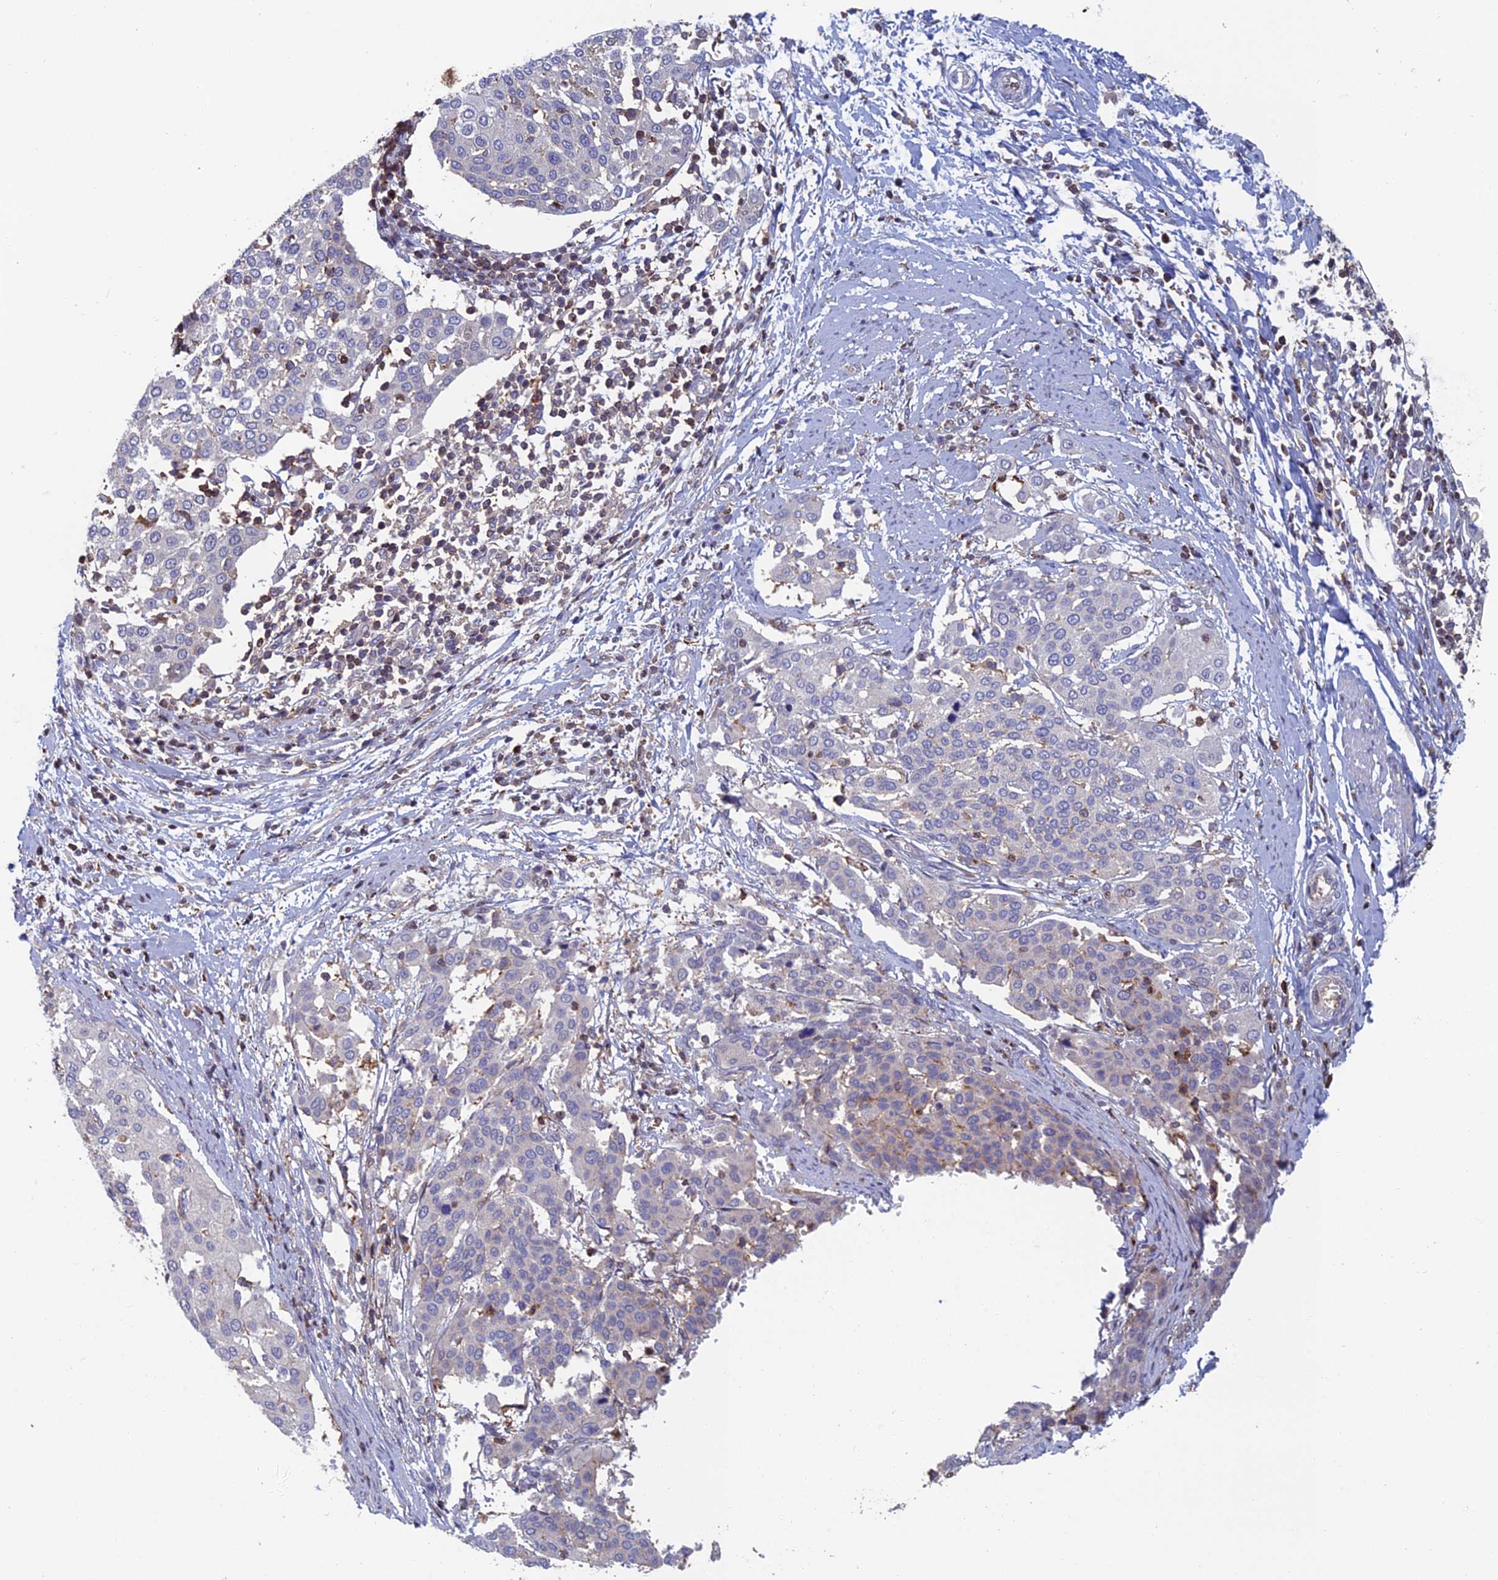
{"staining": {"intensity": "negative", "quantity": "none", "location": "none"}, "tissue": "cervical cancer", "cell_type": "Tumor cells", "image_type": "cancer", "snomed": [{"axis": "morphology", "description": "Squamous cell carcinoma, NOS"}, {"axis": "topography", "description": "Cervix"}], "caption": "DAB (3,3'-diaminobenzidine) immunohistochemical staining of human cervical cancer (squamous cell carcinoma) demonstrates no significant positivity in tumor cells. (Stains: DAB (3,3'-diaminobenzidine) immunohistochemistry with hematoxylin counter stain, Microscopy: brightfield microscopy at high magnification).", "gene": "C15orf62", "patient": {"sex": "female", "age": 44}}